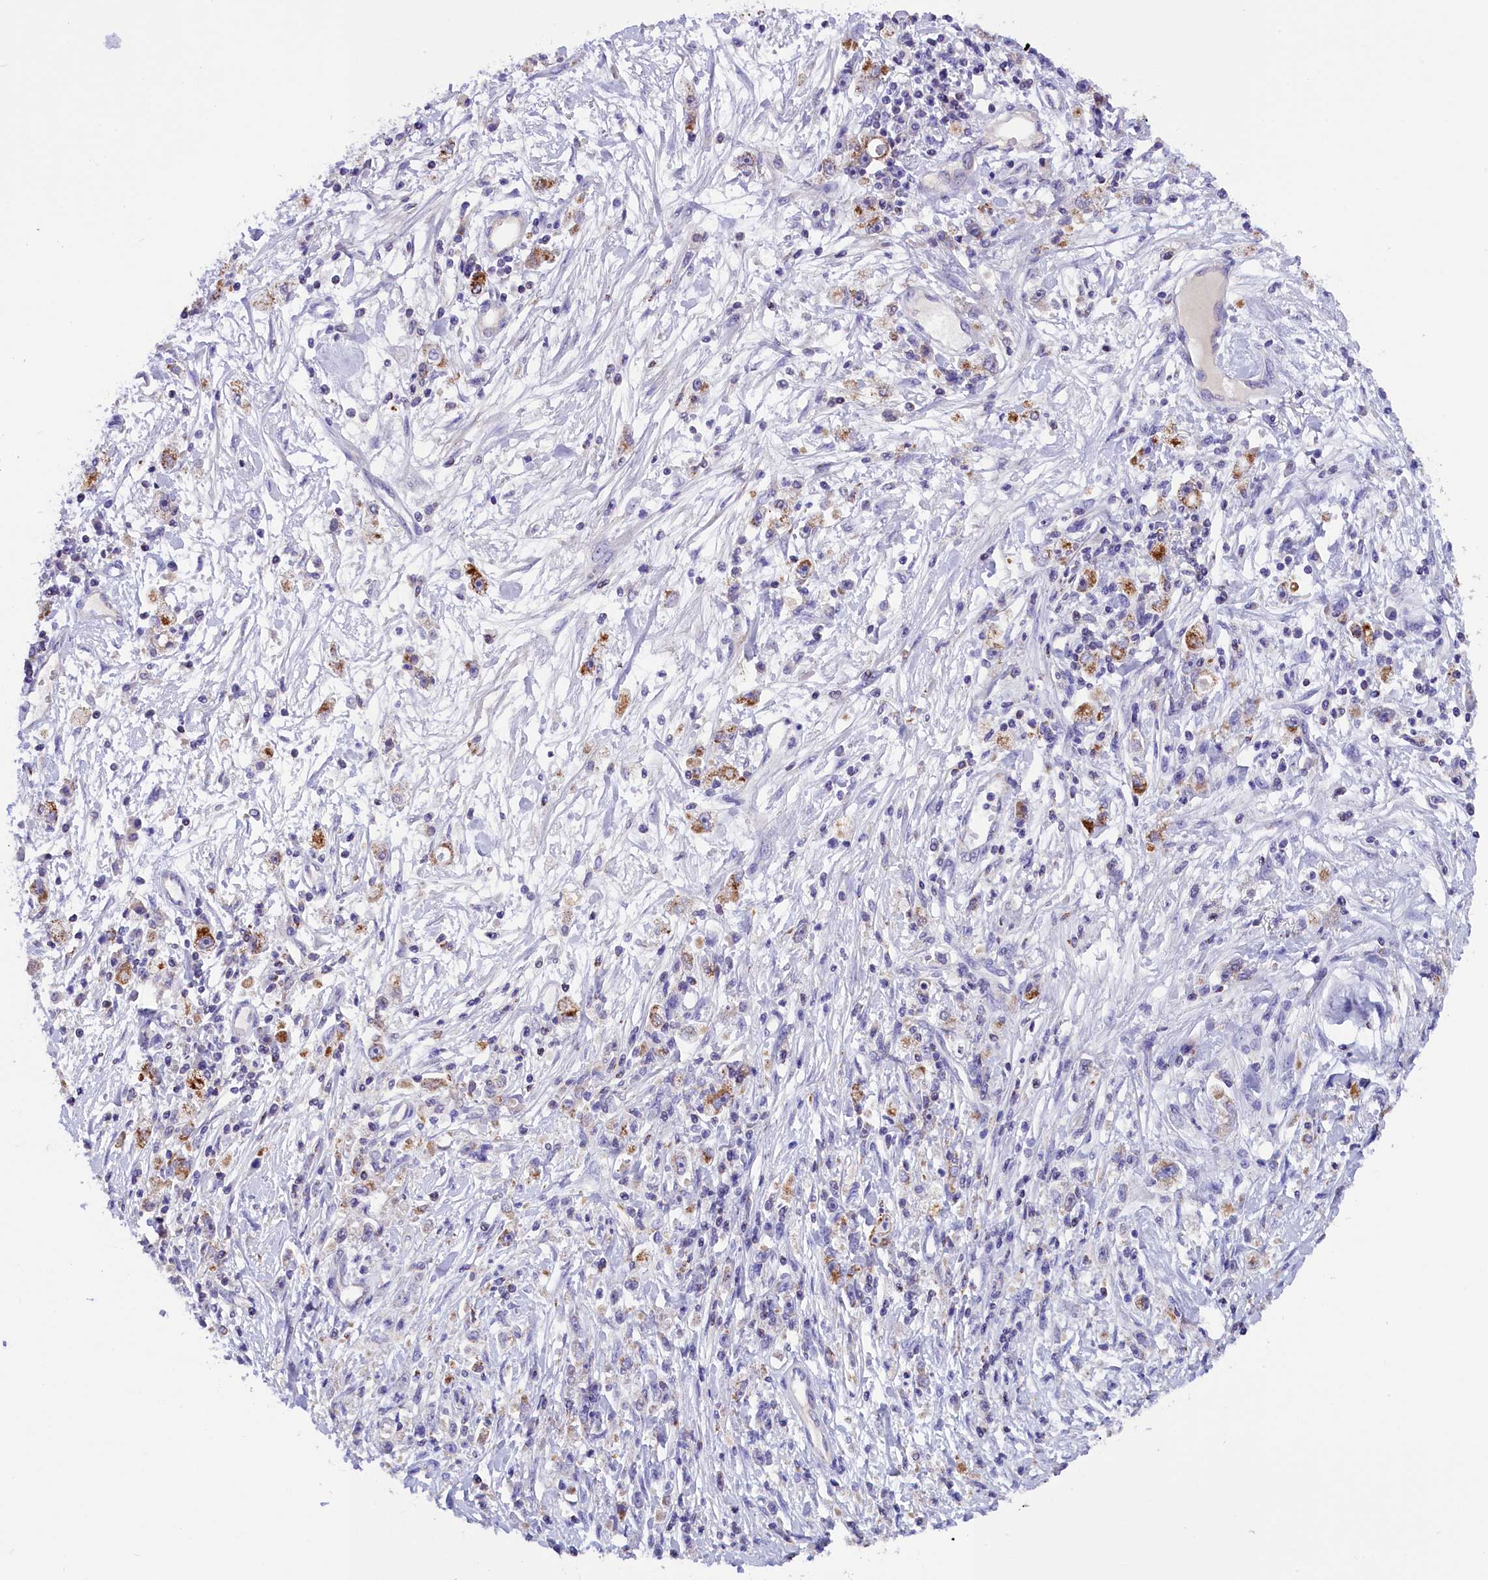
{"staining": {"intensity": "moderate", "quantity": "25%-75%", "location": "cytoplasmic/membranous"}, "tissue": "stomach cancer", "cell_type": "Tumor cells", "image_type": "cancer", "snomed": [{"axis": "morphology", "description": "Adenocarcinoma, NOS"}, {"axis": "topography", "description": "Stomach"}], "caption": "High-power microscopy captured an immunohistochemistry micrograph of stomach cancer (adenocarcinoma), revealing moderate cytoplasmic/membranous expression in about 25%-75% of tumor cells.", "gene": "ABAT", "patient": {"sex": "female", "age": 59}}